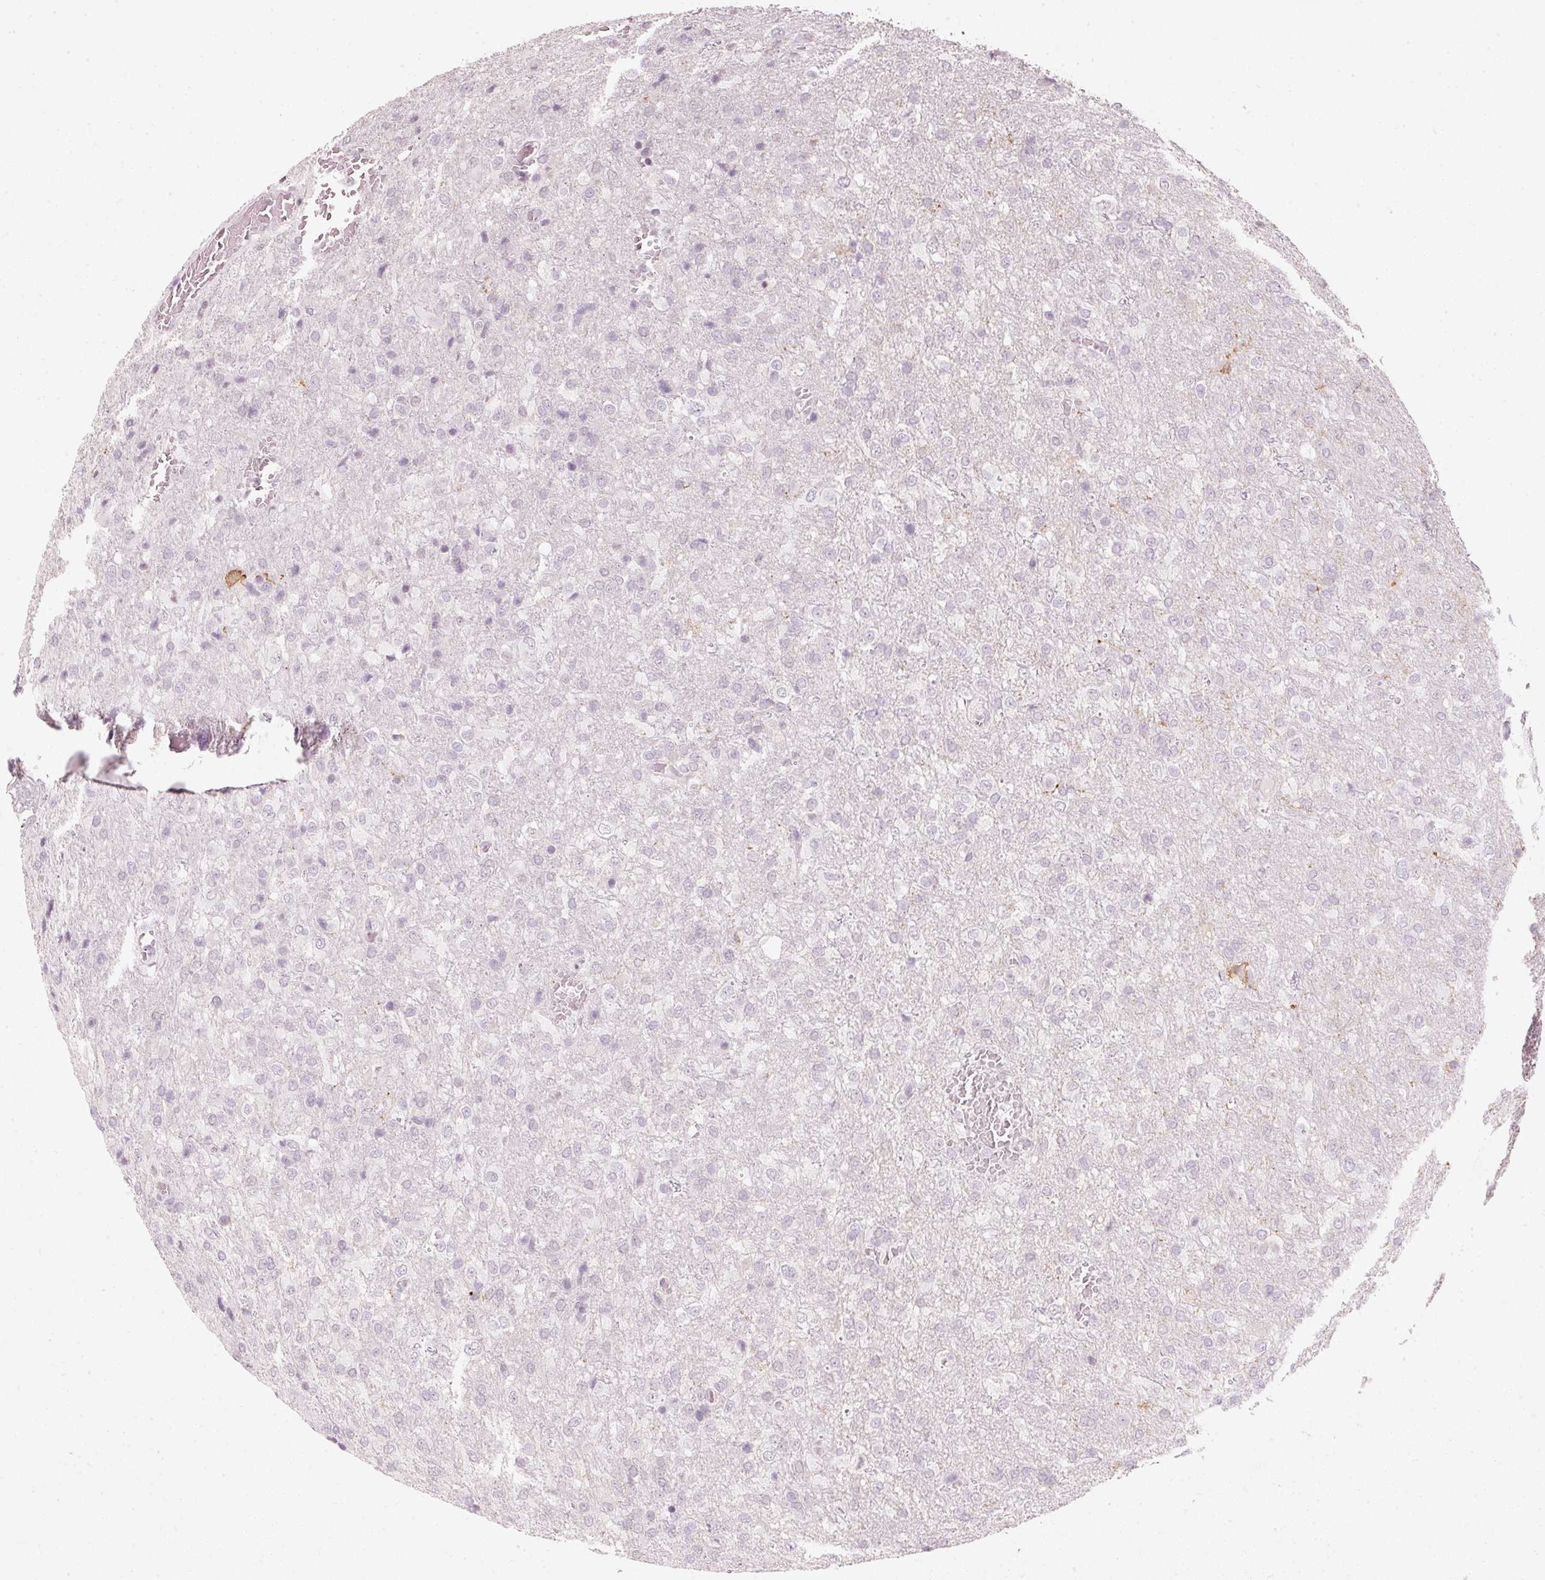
{"staining": {"intensity": "negative", "quantity": "none", "location": "none"}, "tissue": "glioma", "cell_type": "Tumor cells", "image_type": "cancer", "snomed": [{"axis": "morphology", "description": "Glioma, malignant, High grade"}, {"axis": "topography", "description": "Brain"}], "caption": "Immunohistochemical staining of malignant glioma (high-grade) shows no significant expression in tumor cells.", "gene": "STEAP1", "patient": {"sex": "female", "age": 74}}